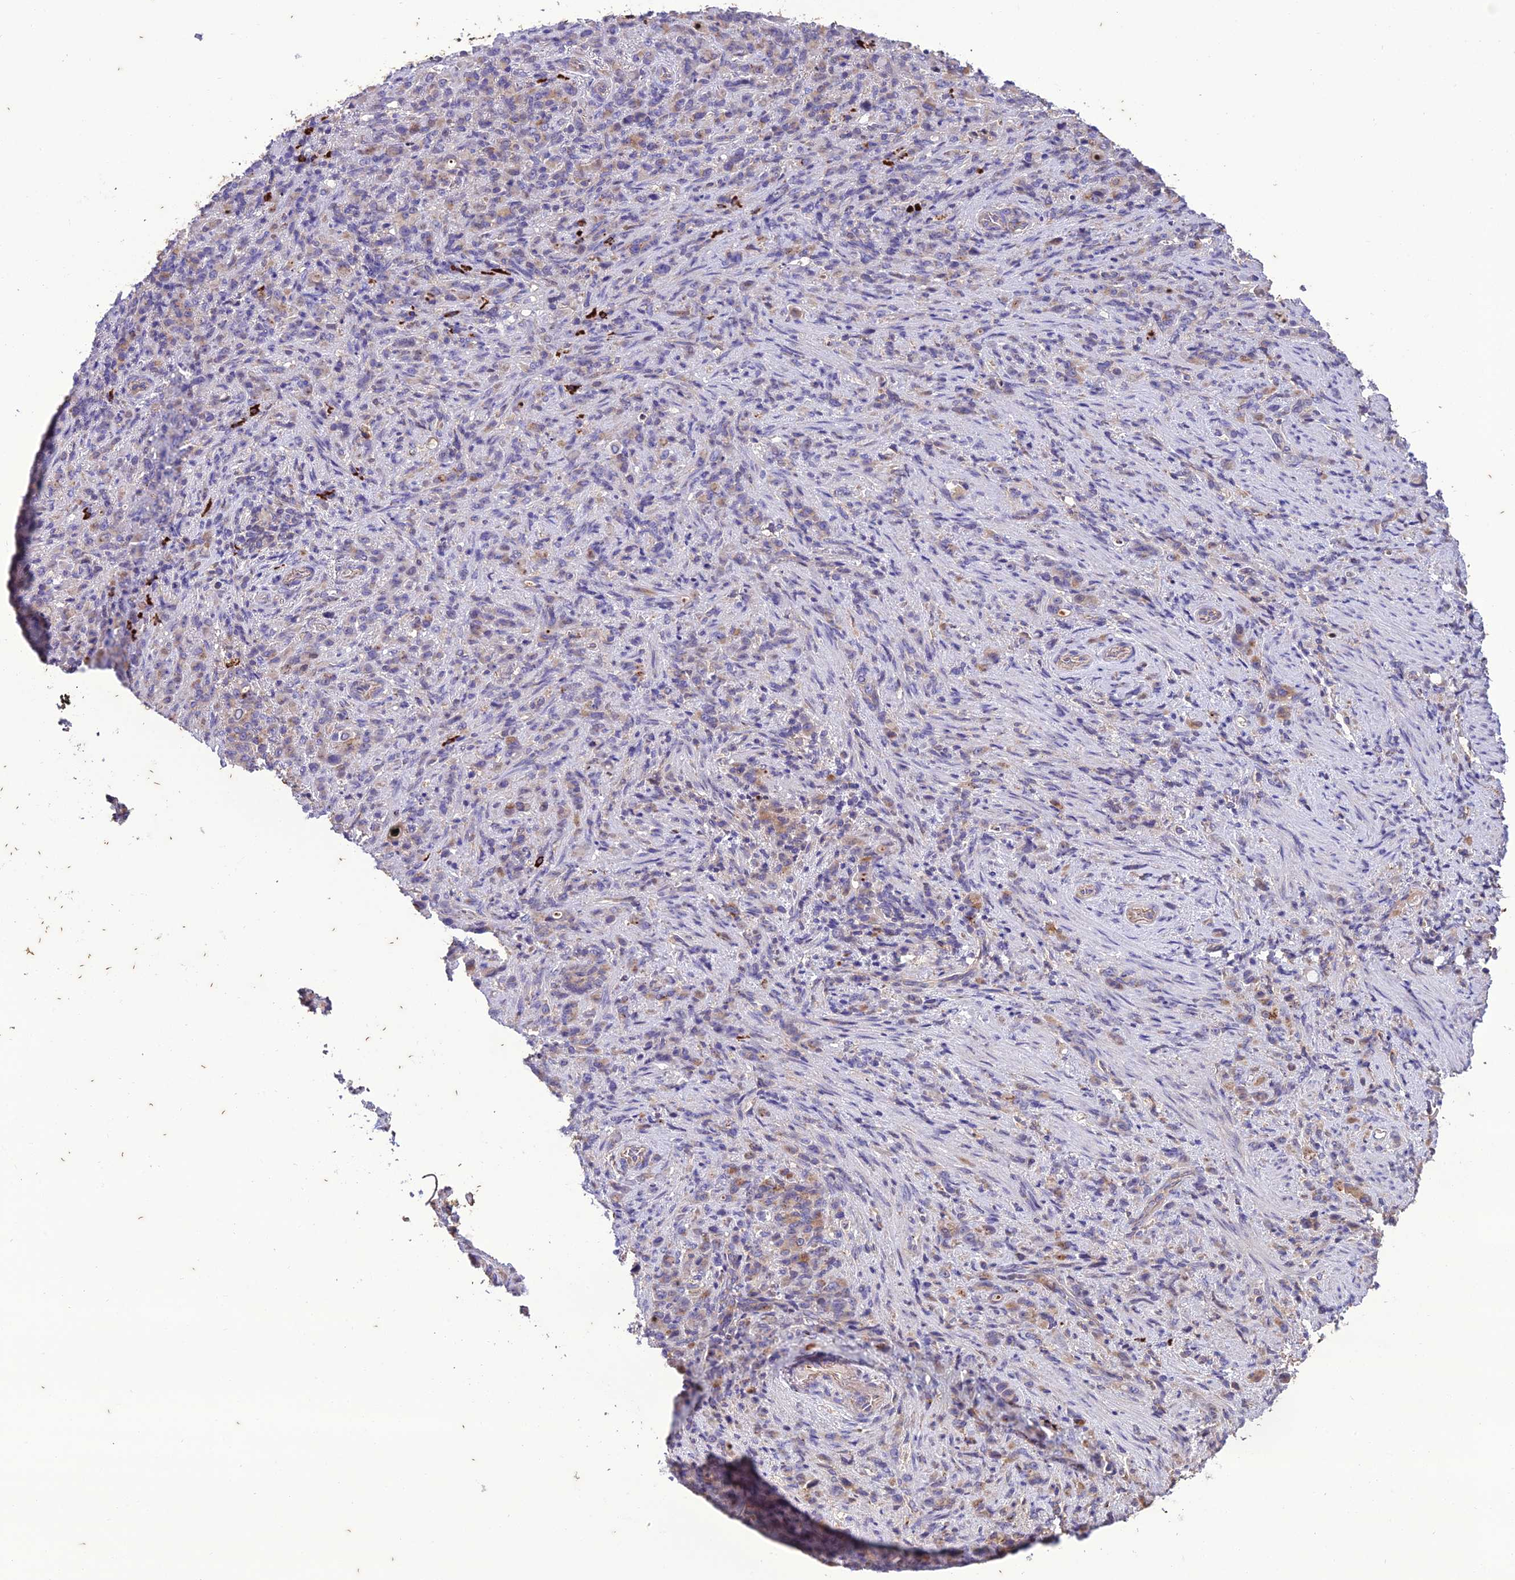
{"staining": {"intensity": "weak", "quantity": "25%-75%", "location": "cytoplasmic/membranous"}, "tissue": "stomach cancer", "cell_type": "Tumor cells", "image_type": "cancer", "snomed": [{"axis": "morphology", "description": "Adenocarcinoma, NOS"}, {"axis": "topography", "description": "Stomach"}], "caption": "The image displays staining of adenocarcinoma (stomach), revealing weak cytoplasmic/membranous protein positivity (brown color) within tumor cells.", "gene": "MIOS", "patient": {"sex": "female", "age": 79}}